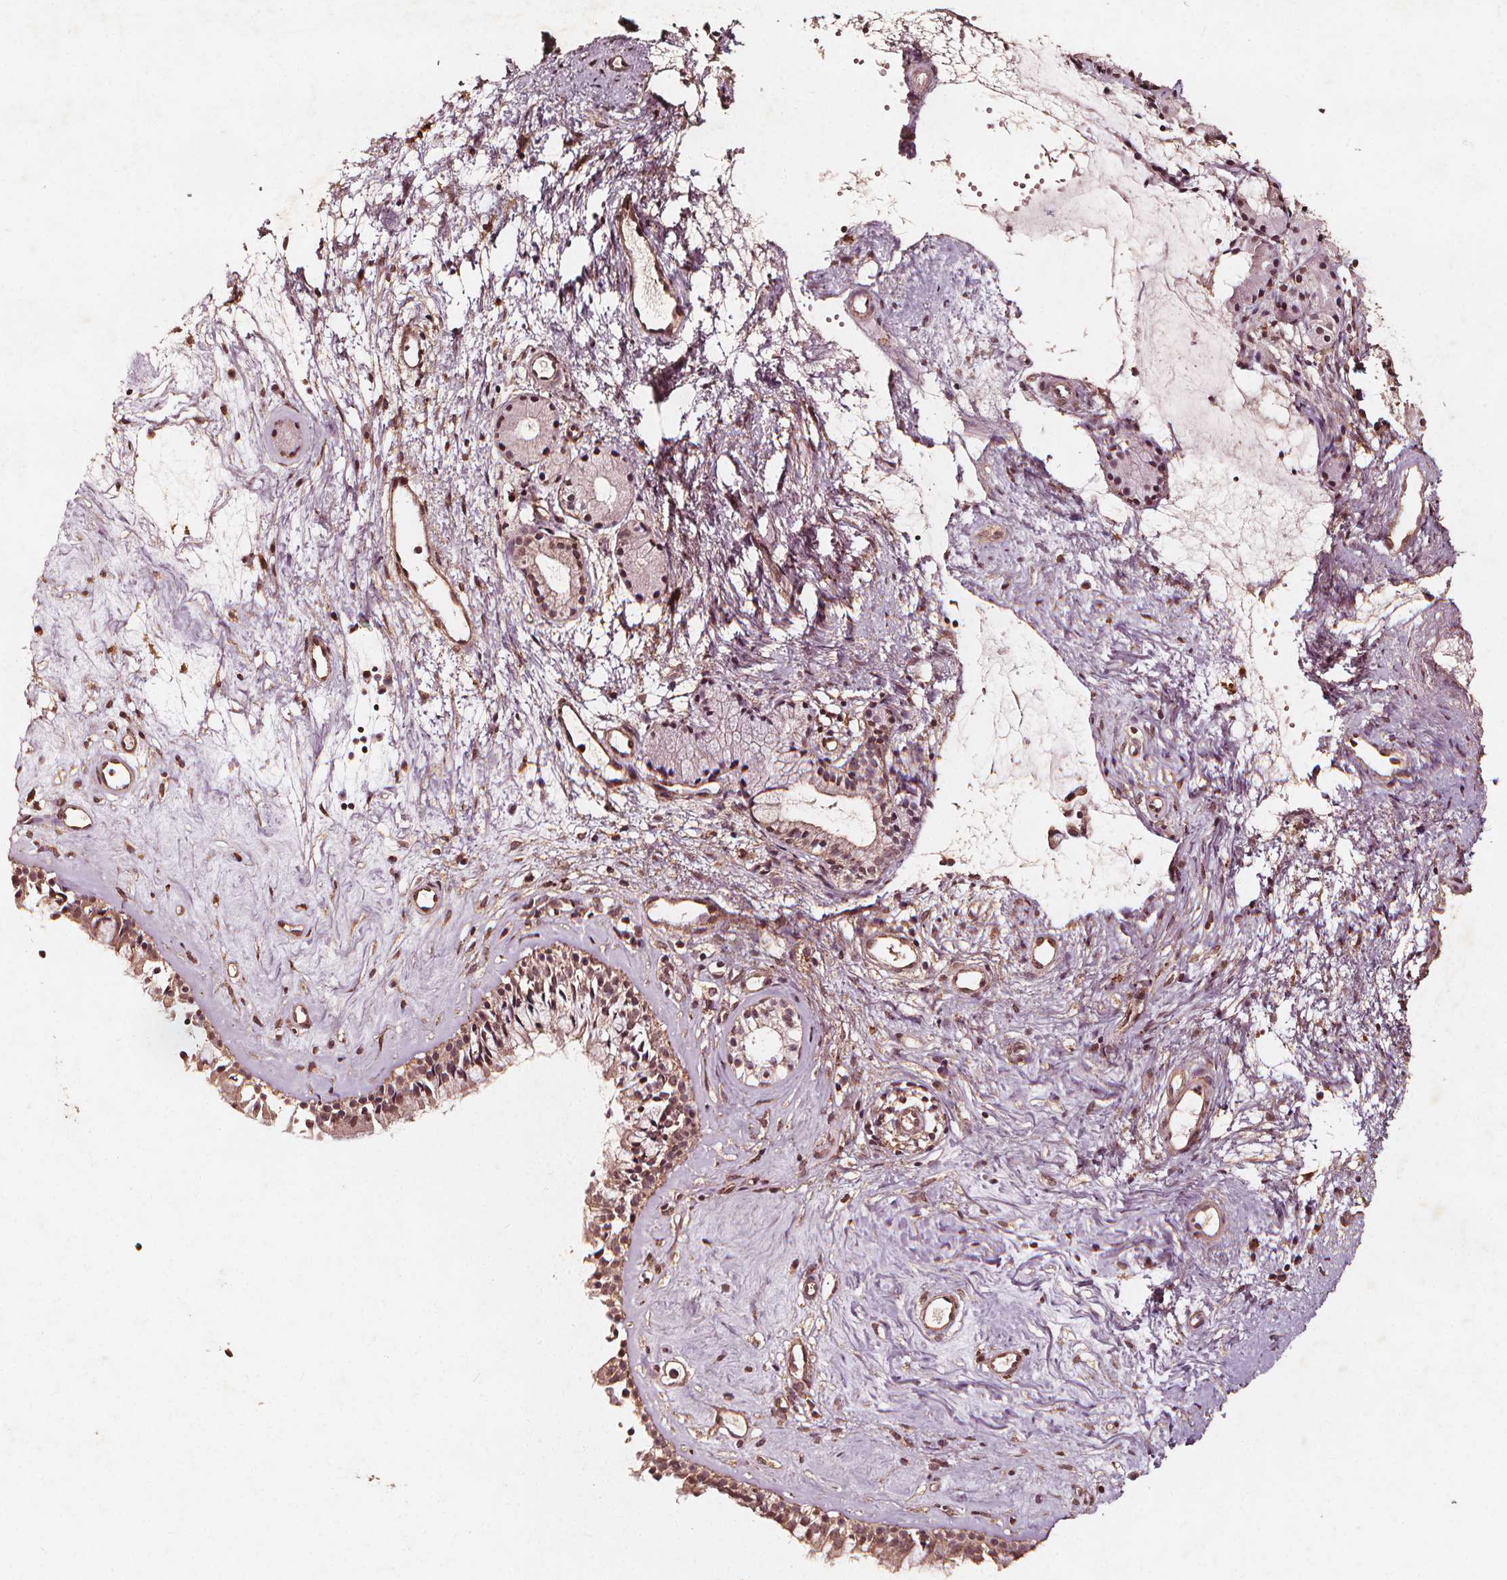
{"staining": {"intensity": "weak", "quantity": "25%-75%", "location": "cytoplasmic/membranous,nuclear"}, "tissue": "nasopharynx", "cell_type": "Respiratory epithelial cells", "image_type": "normal", "snomed": [{"axis": "morphology", "description": "Normal tissue, NOS"}, {"axis": "topography", "description": "Nasopharynx"}], "caption": "Immunohistochemistry photomicrograph of benign nasopharynx: nasopharynx stained using IHC reveals low levels of weak protein expression localized specifically in the cytoplasmic/membranous,nuclear of respiratory epithelial cells, appearing as a cytoplasmic/membranous,nuclear brown color.", "gene": "ABCA1", "patient": {"sex": "female", "age": 52}}